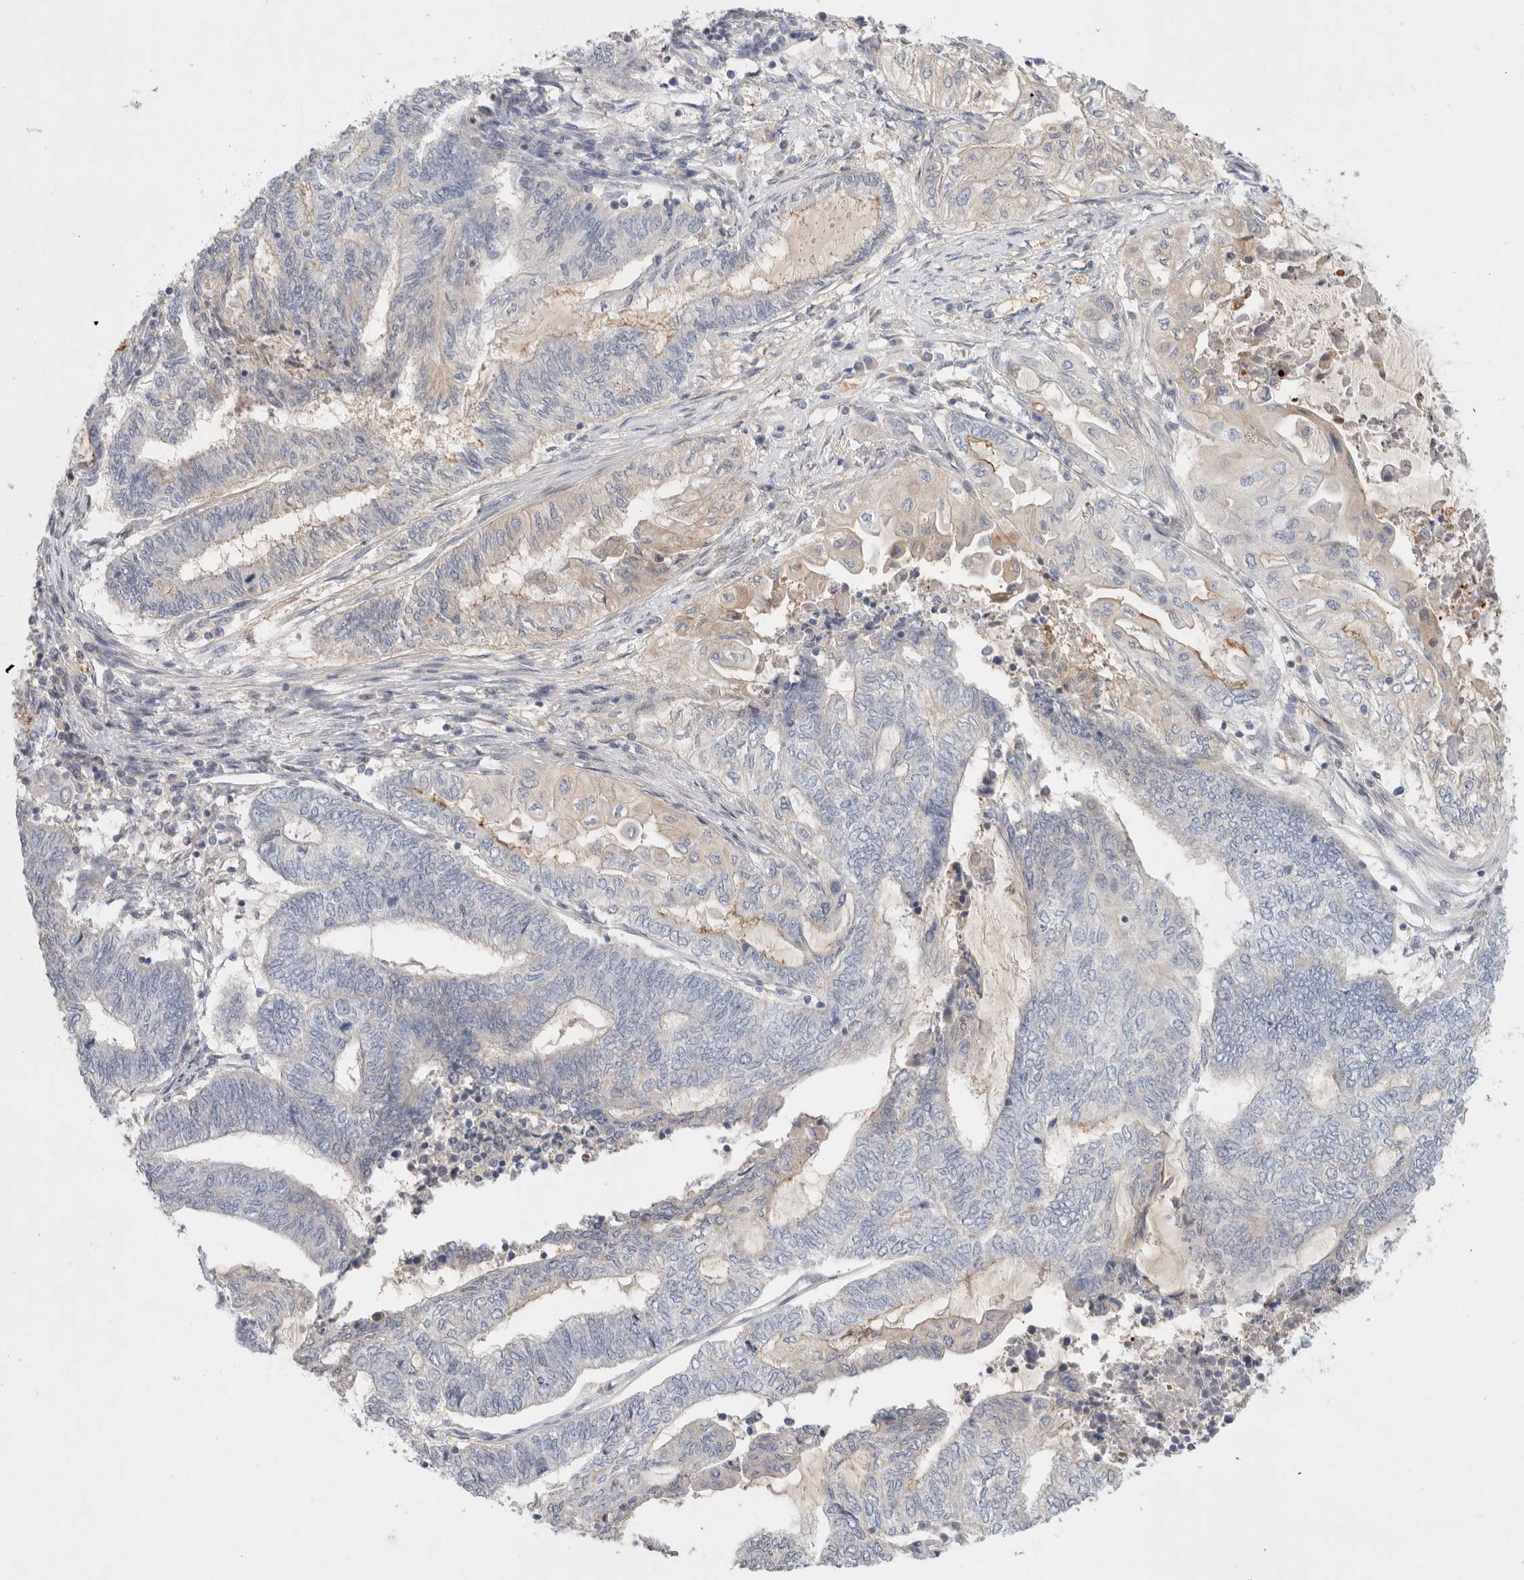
{"staining": {"intensity": "negative", "quantity": "none", "location": "none"}, "tissue": "endometrial cancer", "cell_type": "Tumor cells", "image_type": "cancer", "snomed": [{"axis": "morphology", "description": "Adenocarcinoma, NOS"}, {"axis": "topography", "description": "Uterus"}, {"axis": "topography", "description": "Endometrium"}], "caption": "Tumor cells show no significant protein staining in endometrial adenocarcinoma.", "gene": "MPP2", "patient": {"sex": "female", "age": 70}}